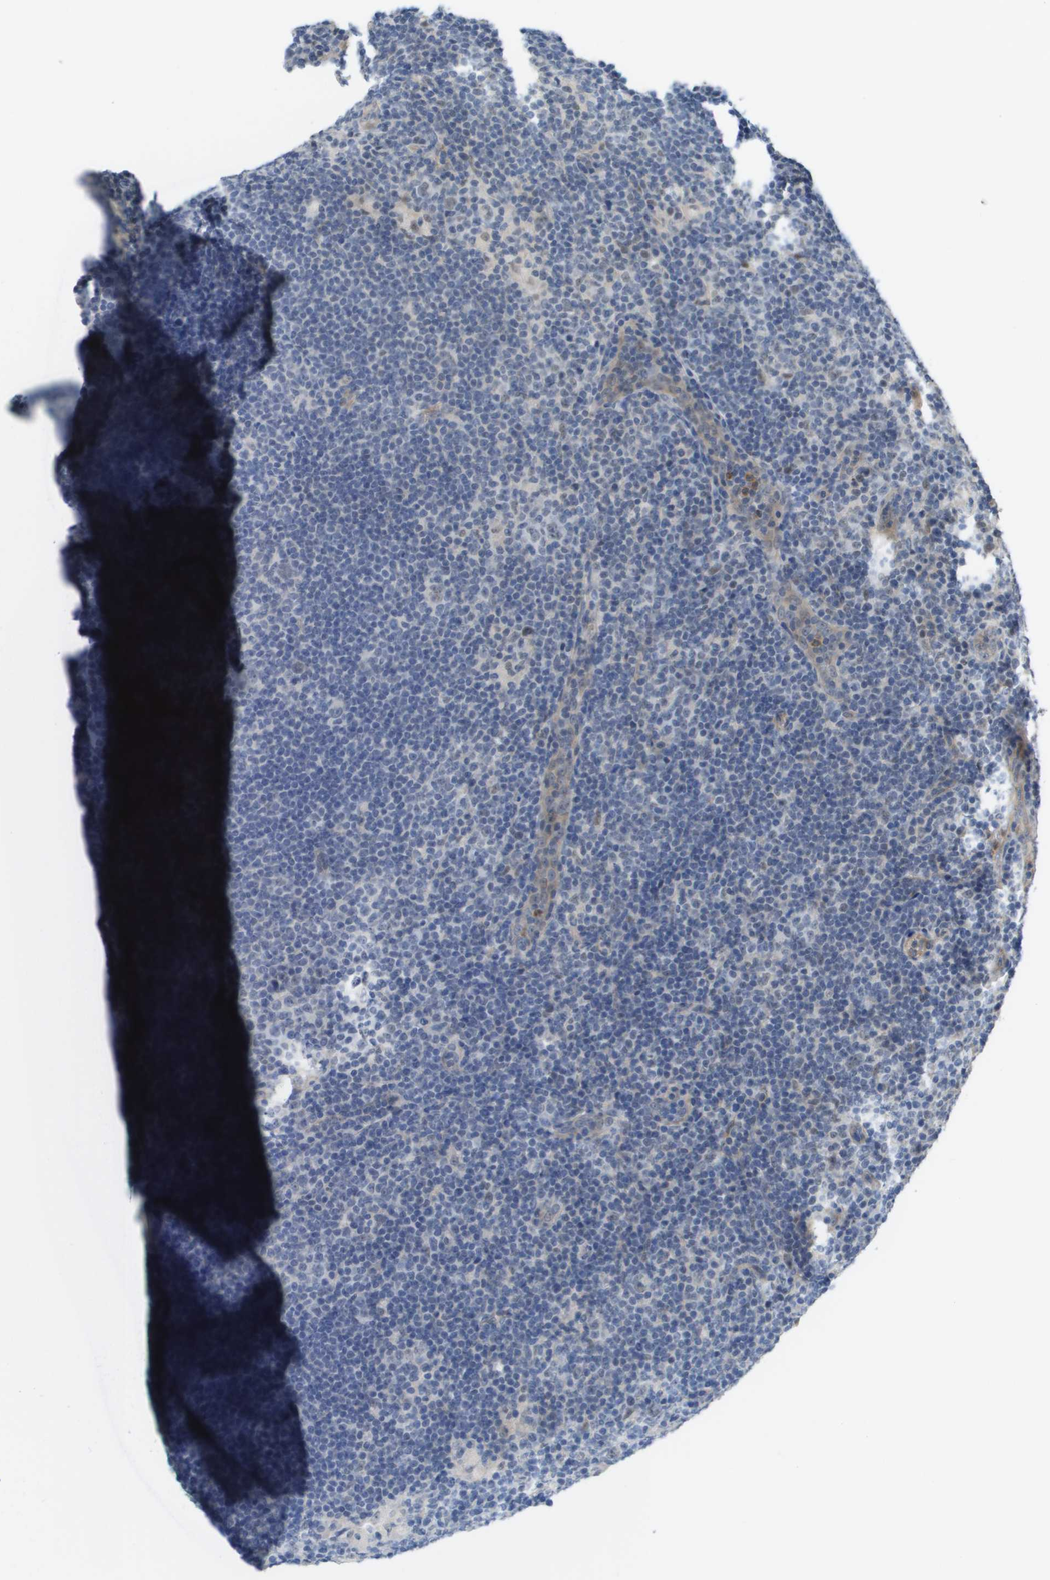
{"staining": {"intensity": "weak", "quantity": "<25%", "location": "nuclear"}, "tissue": "lymphoma", "cell_type": "Tumor cells", "image_type": "cancer", "snomed": [{"axis": "morphology", "description": "Hodgkin's disease, NOS"}, {"axis": "topography", "description": "Lymph node"}], "caption": "Protein analysis of Hodgkin's disease reveals no significant staining in tumor cells. (DAB immunohistochemistry (IHC) visualized using brightfield microscopy, high magnification).", "gene": "RNF112", "patient": {"sex": "female", "age": 57}}